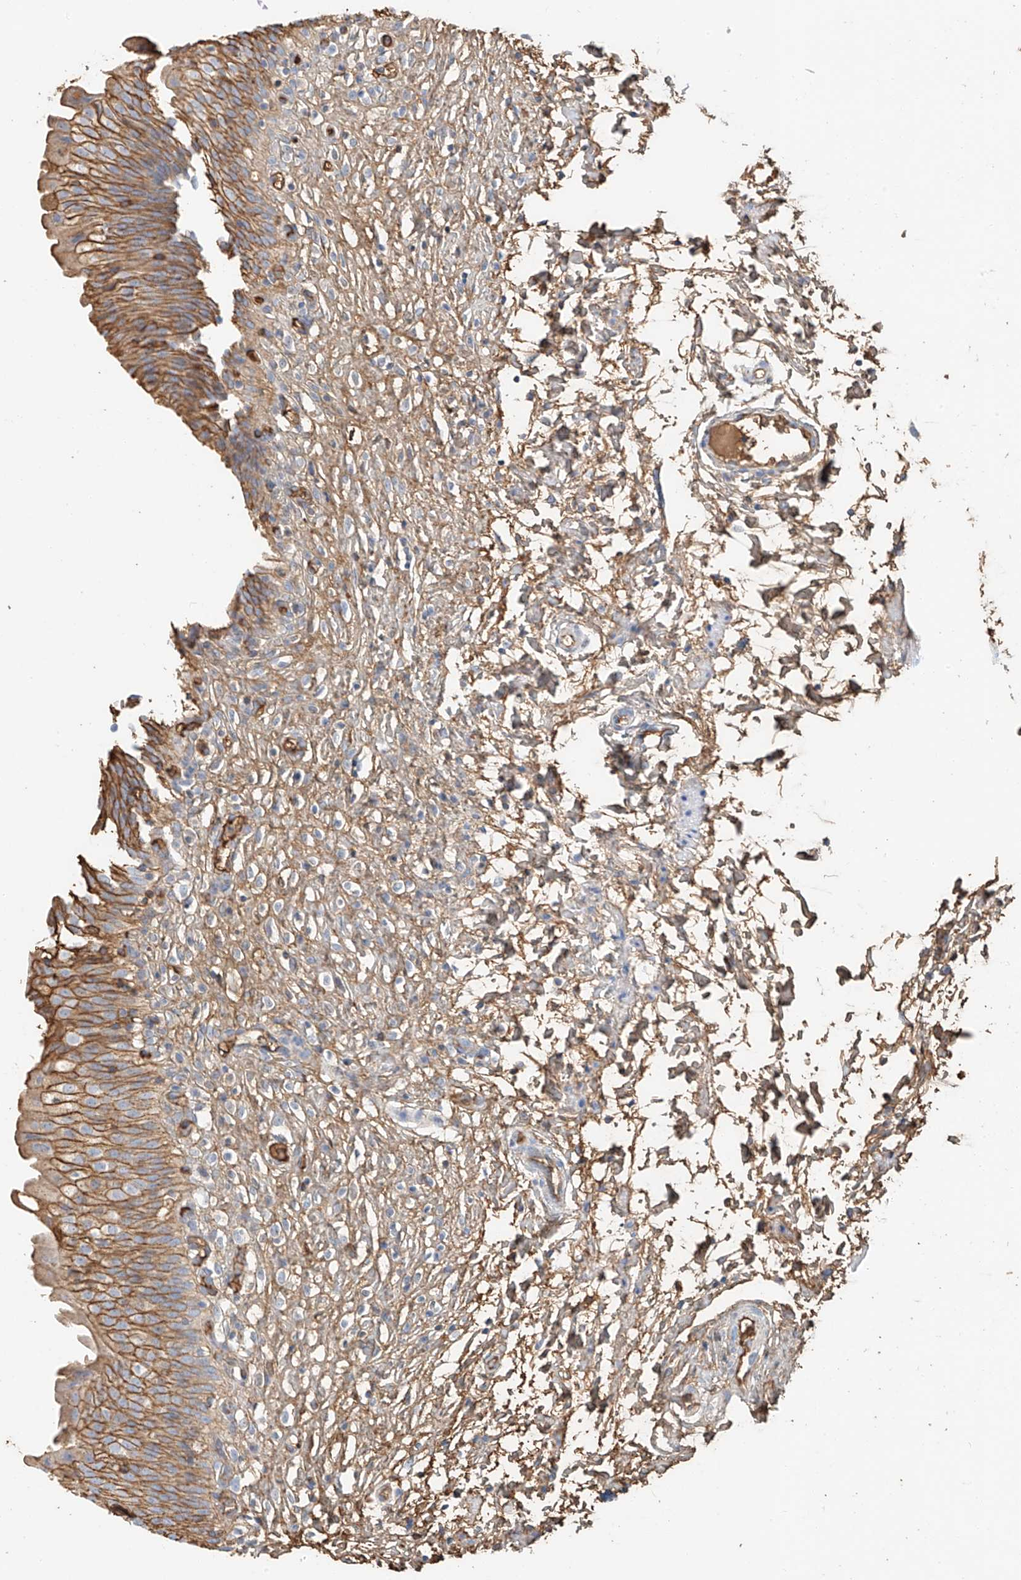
{"staining": {"intensity": "moderate", "quantity": ">75%", "location": "cytoplasmic/membranous"}, "tissue": "urinary bladder", "cell_type": "Urothelial cells", "image_type": "normal", "snomed": [{"axis": "morphology", "description": "Normal tissue, NOS"}, {"axis": "topography", "description": "Urinary bladder"}], "caption": "Protein analysis of unremarkable urinary bladder displays moderate cytoplasmic/membranous positivity in about >75% of urothelial cells.", "gene": "ZFP30", "patient": {"sex": "male", "age": 55}}